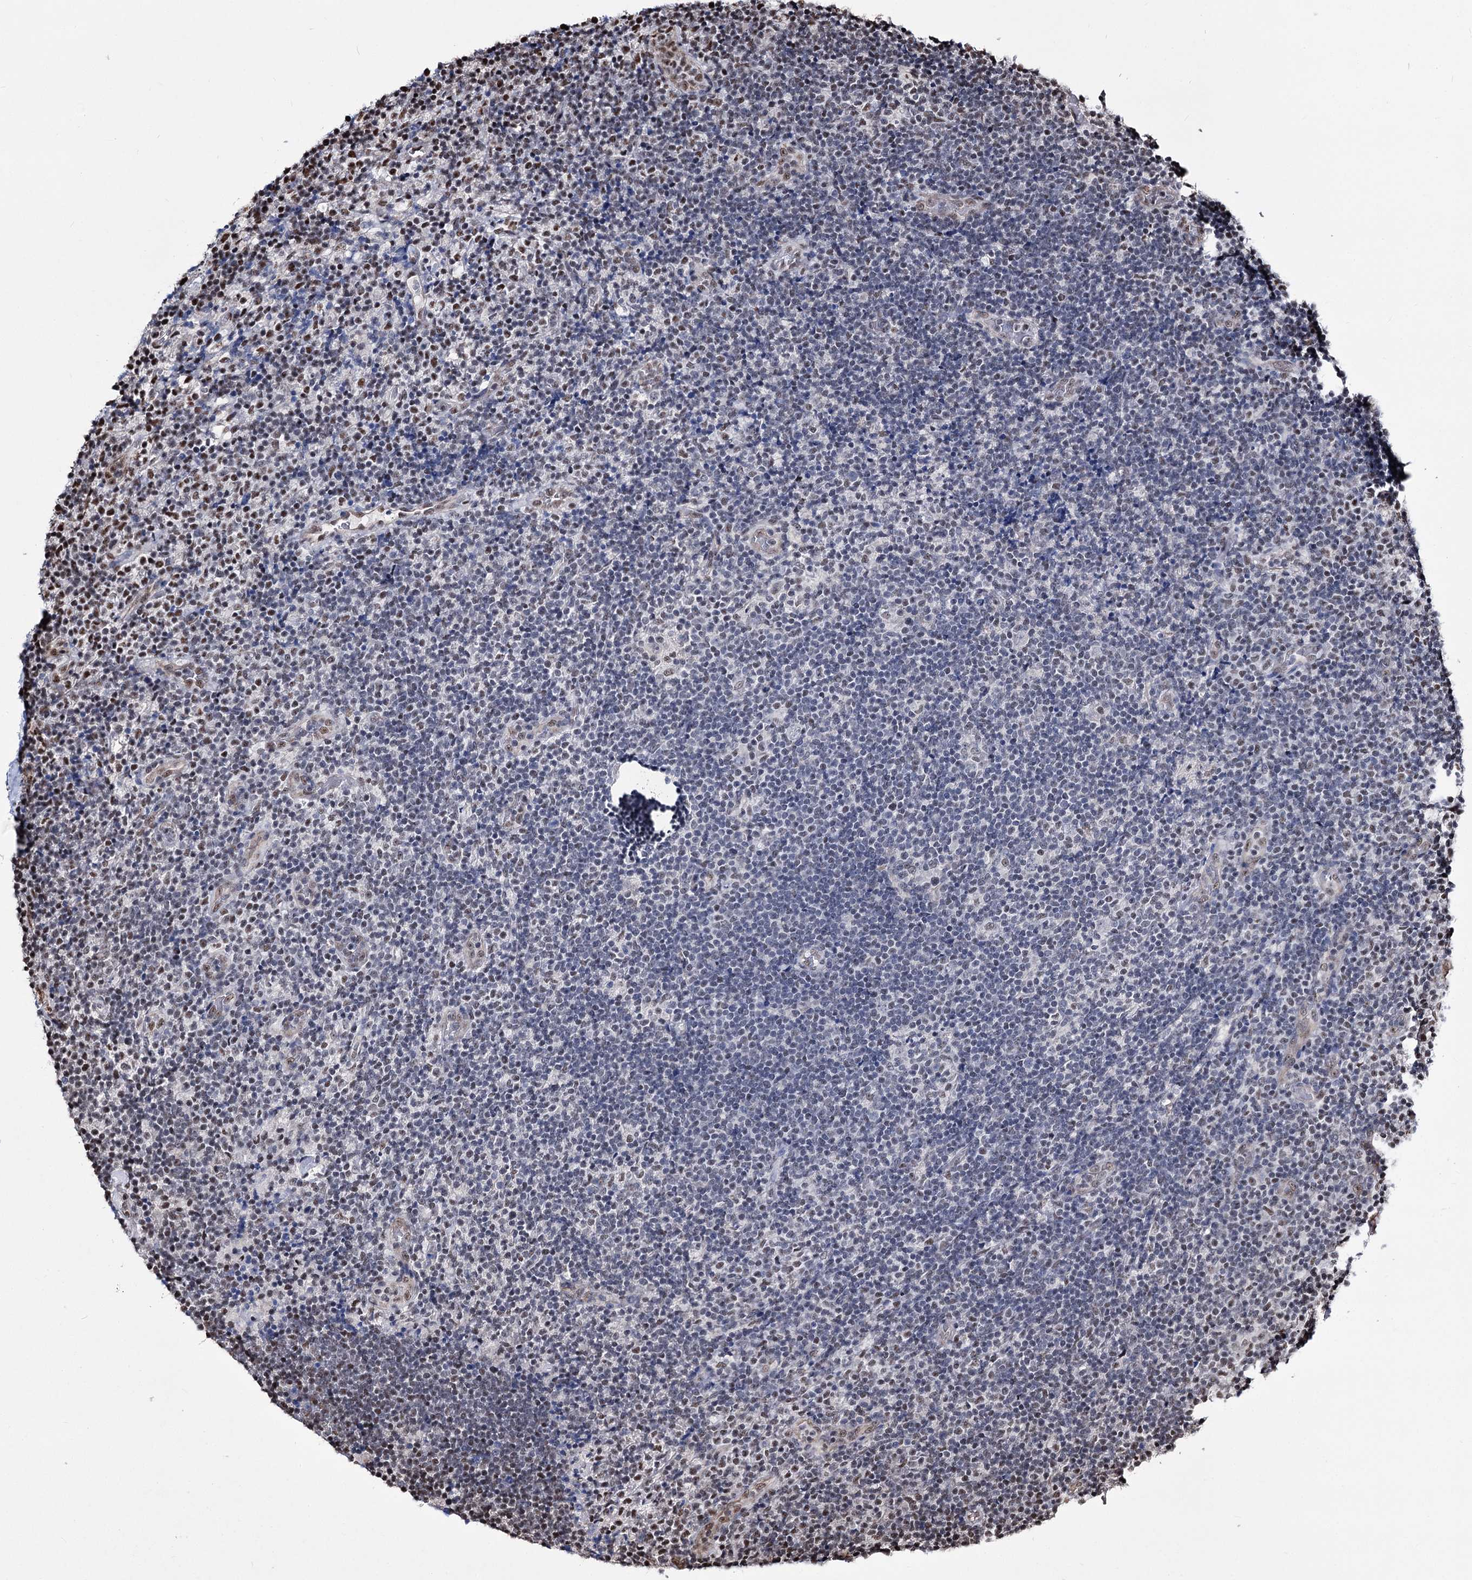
{"staining": {"intensity": "negative", "quantity": "none", "location": "none"}, "tissue": "lymphoma", "cell_type": "Tumor cells", "image_type": "cancer", "snomed": [{"axis": "morphology", "description": "Hodgkin's disease, NOS"}, {"axis": "topography", "description": "Lymph node"}], "caption": "Immunohistochemical staining of human Hodgkin's disease shows no significant staining in tumor cells.", "gene": "CHMP7", "patient": {"sex": "female", "age": 57}}